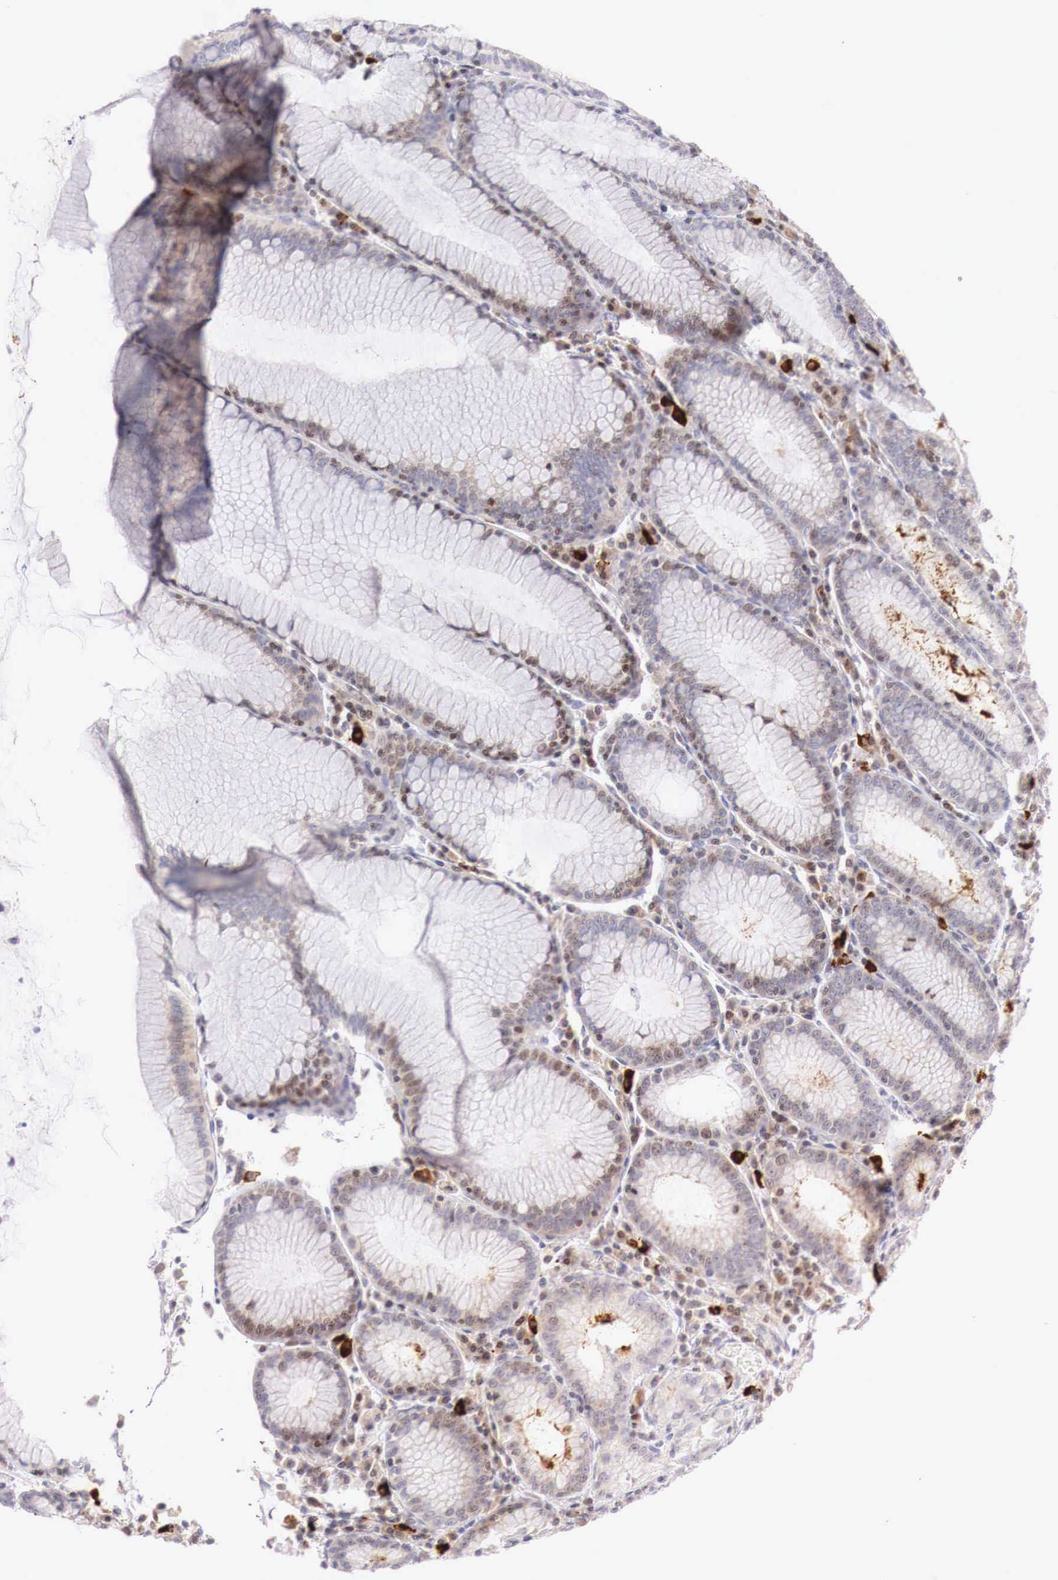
{"staining": {"intensity": "weak", "quantity": "<25%", "location": "cytoplasmic/membranous"}, "tissue": "stomach", "cell_type": "Glandular cells", "image_type": "normal", "snomed": [{"axis": "morphology", "description": "Normal tissue, NOS"}, {"axis": "topography", "description": "Stomach, lower"}], "caption": "Immunohistochemical staining of benign stomach demonstrates no significant positivity in glandular cells.", "gene": "CLCN5", "patient": {"sex": "female", "age": 43}}